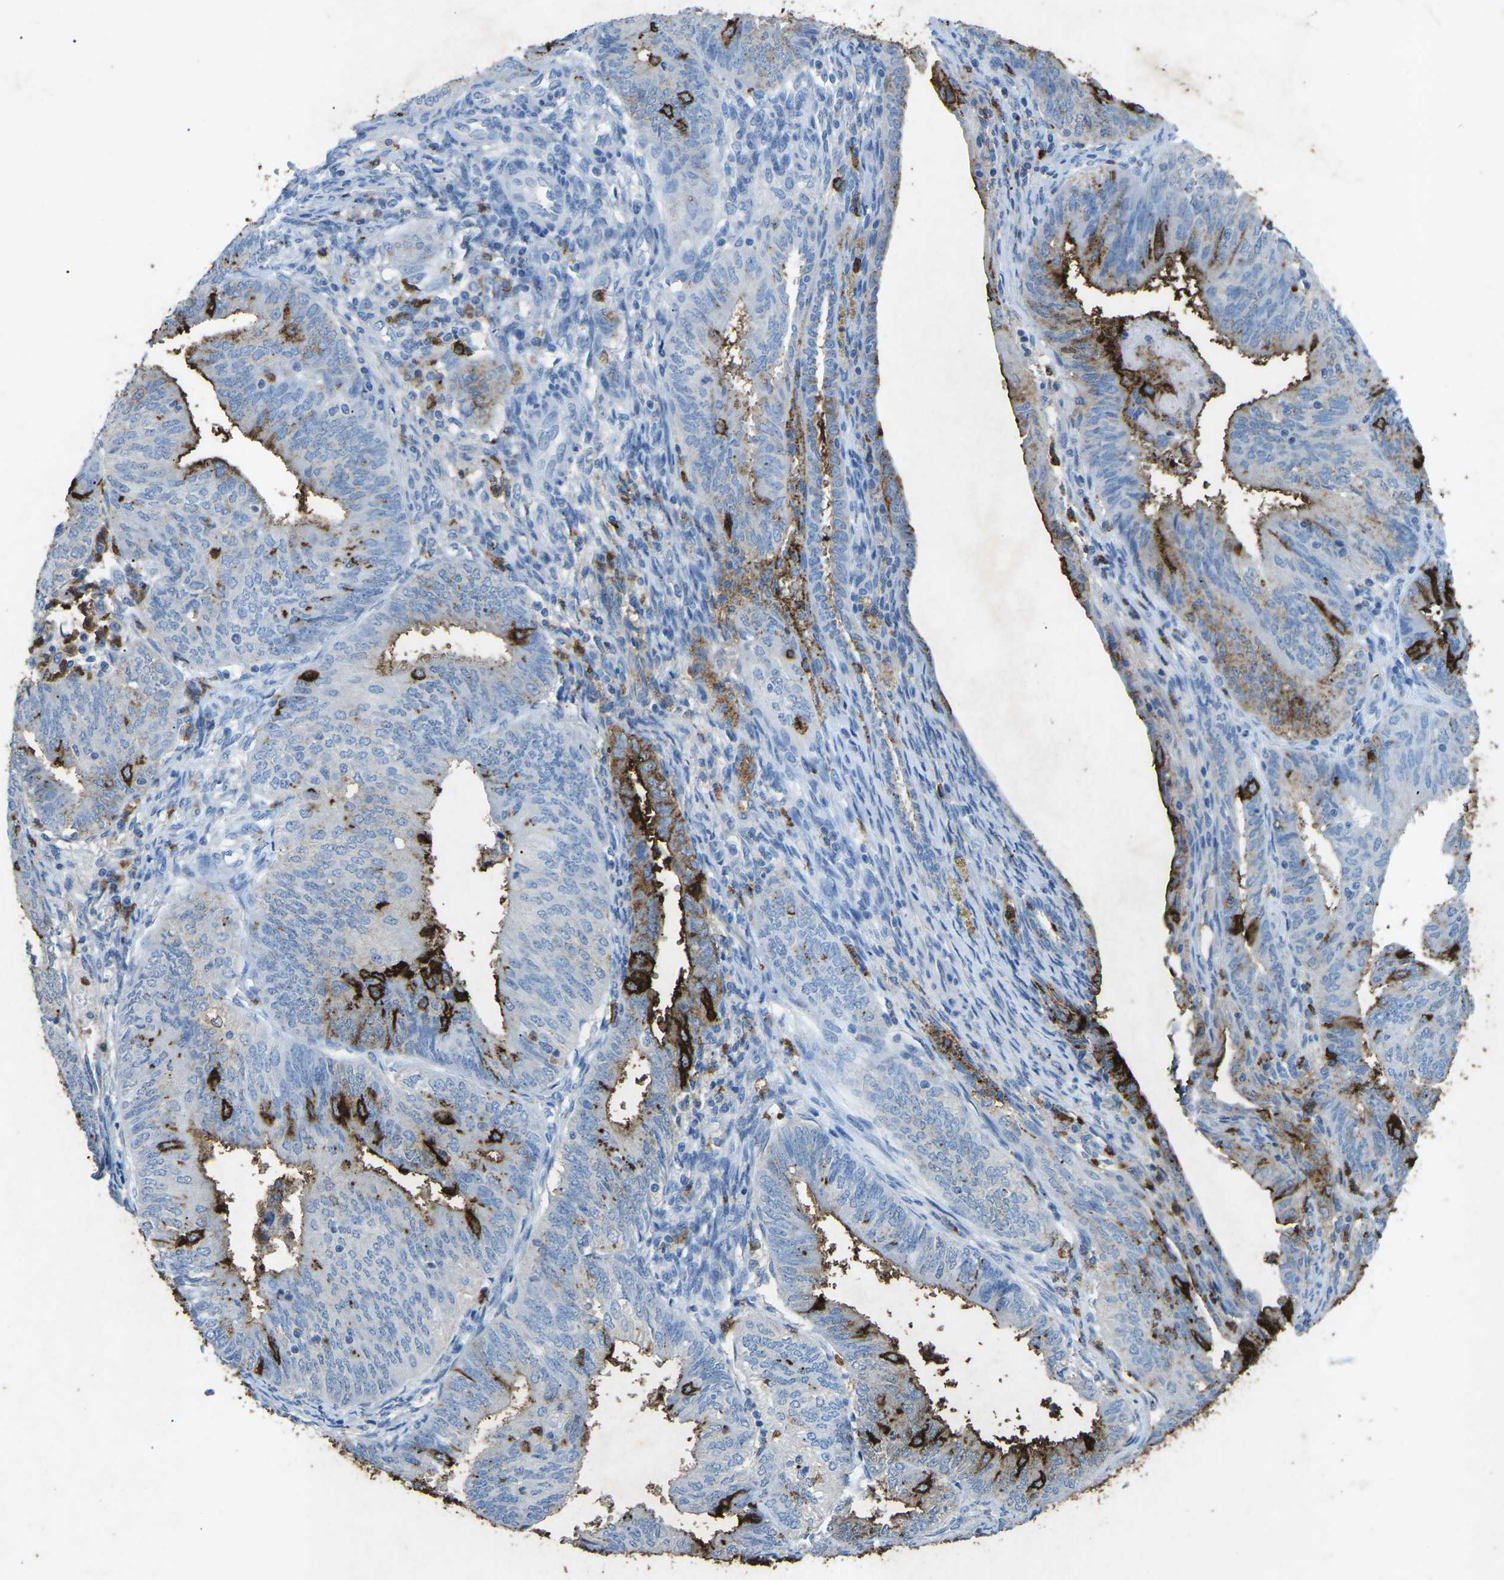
{"staining": {"intensity": "strong", "quantity": "<25%", "location": "cytoplasmic/membranous"}, "tissue": "endometrial cancer", "cell_type": "Tumor cells", "image_type": "cancer", "snomed": [{"axis": "morphology", "description": "Adenocarcinoma, NOS"}, {"axis": "topography", "description": "Endometrium"}], "caption": "Human endometrial cancer stained for a protein (brown) displays strong cytoplasmic/membranous positive expression in about <25% of tumor cells.", "gene": "CTAGE1", "patient": {"sex": "female", "age": 58}}